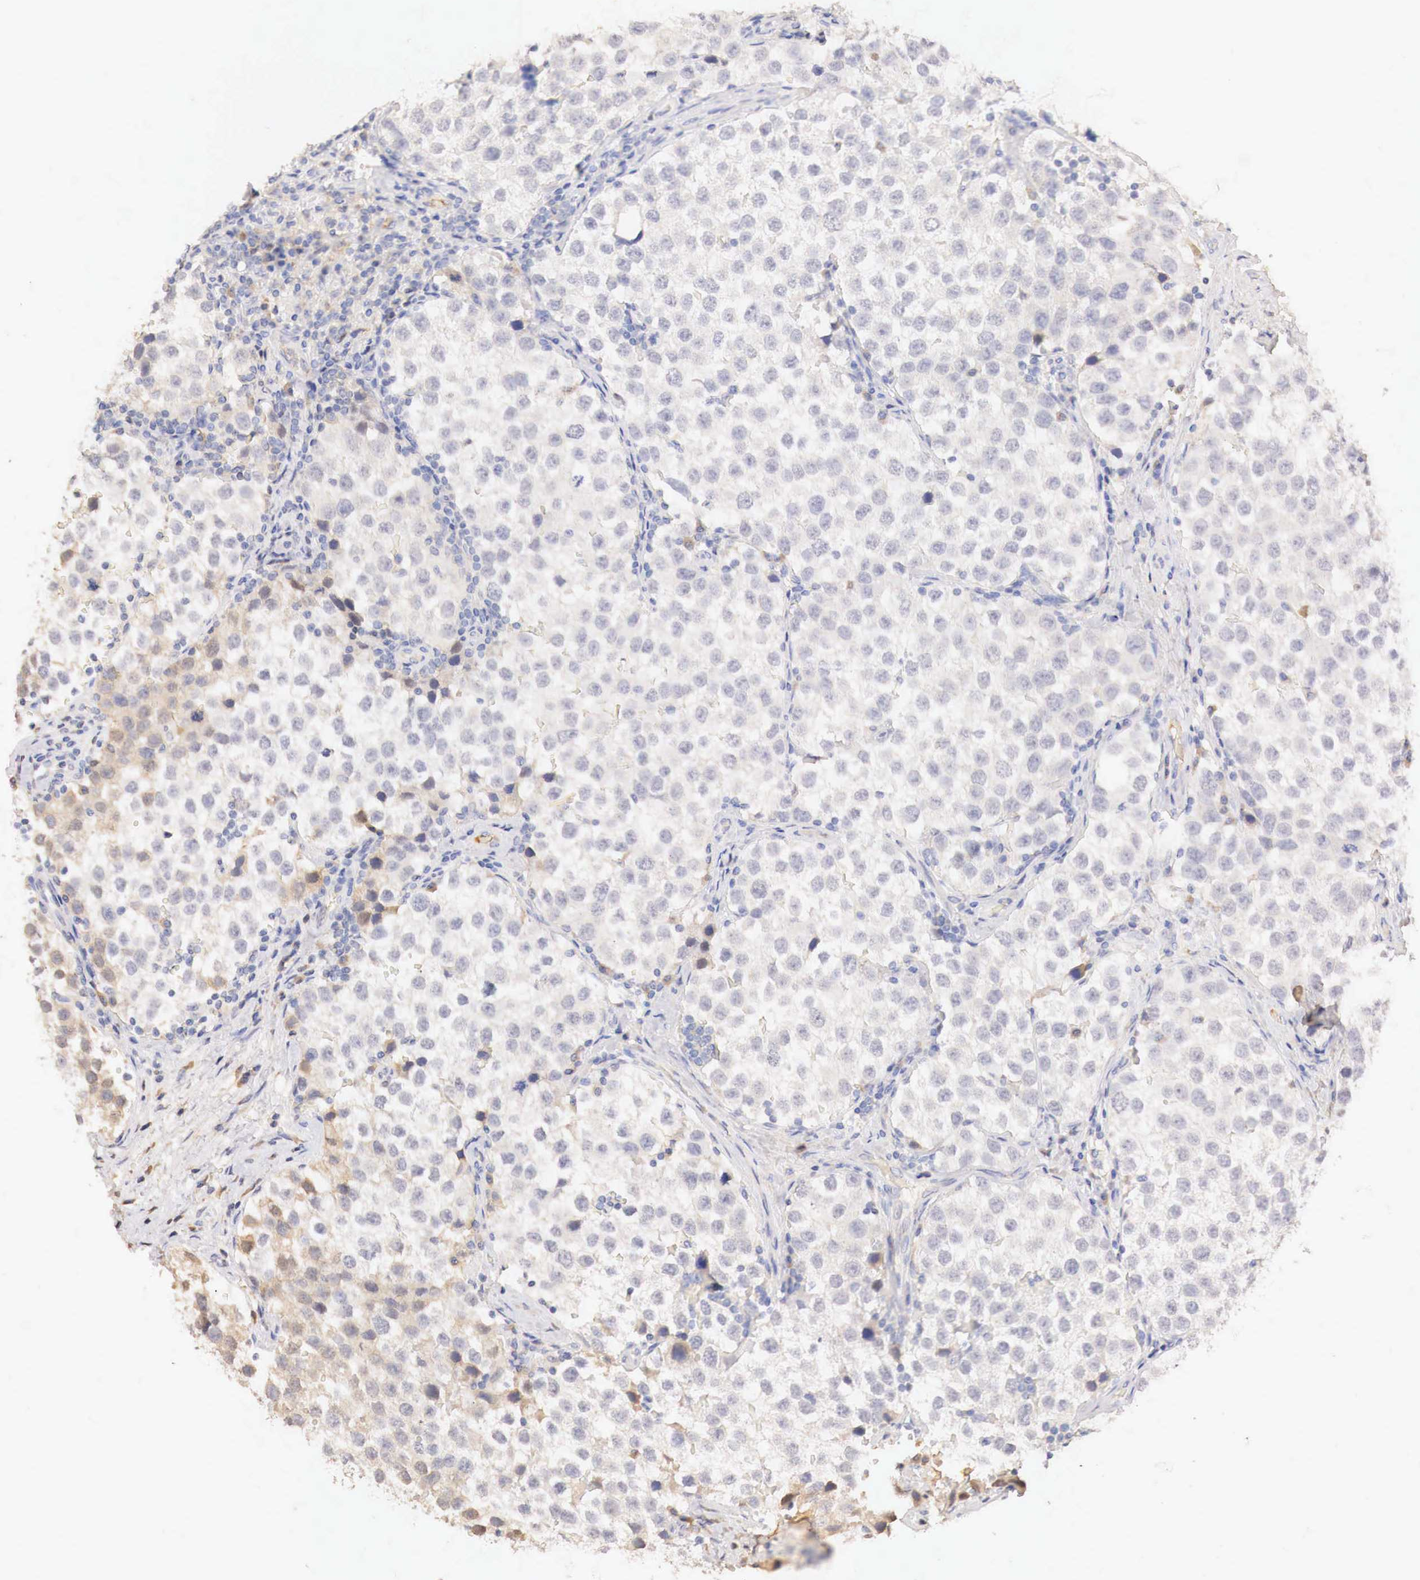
{"staining": {"intensity": "negative", "quantity": "none", "location": "none"}, "tissue": "testis cancer", "cell_type": "Tumor cells", "image_type": "cancer", "snomed": [{"axis": "morphology", "description": "Seminoma, NOS"}, {"axis": "topography", "description": "Testis"}], "caption": "Protein analysis of testis cancer (seminoma) reveals no significant positivity in tumor cells.", "gene": "GATA1", "patient": {"sex": "male", "age": 39}}